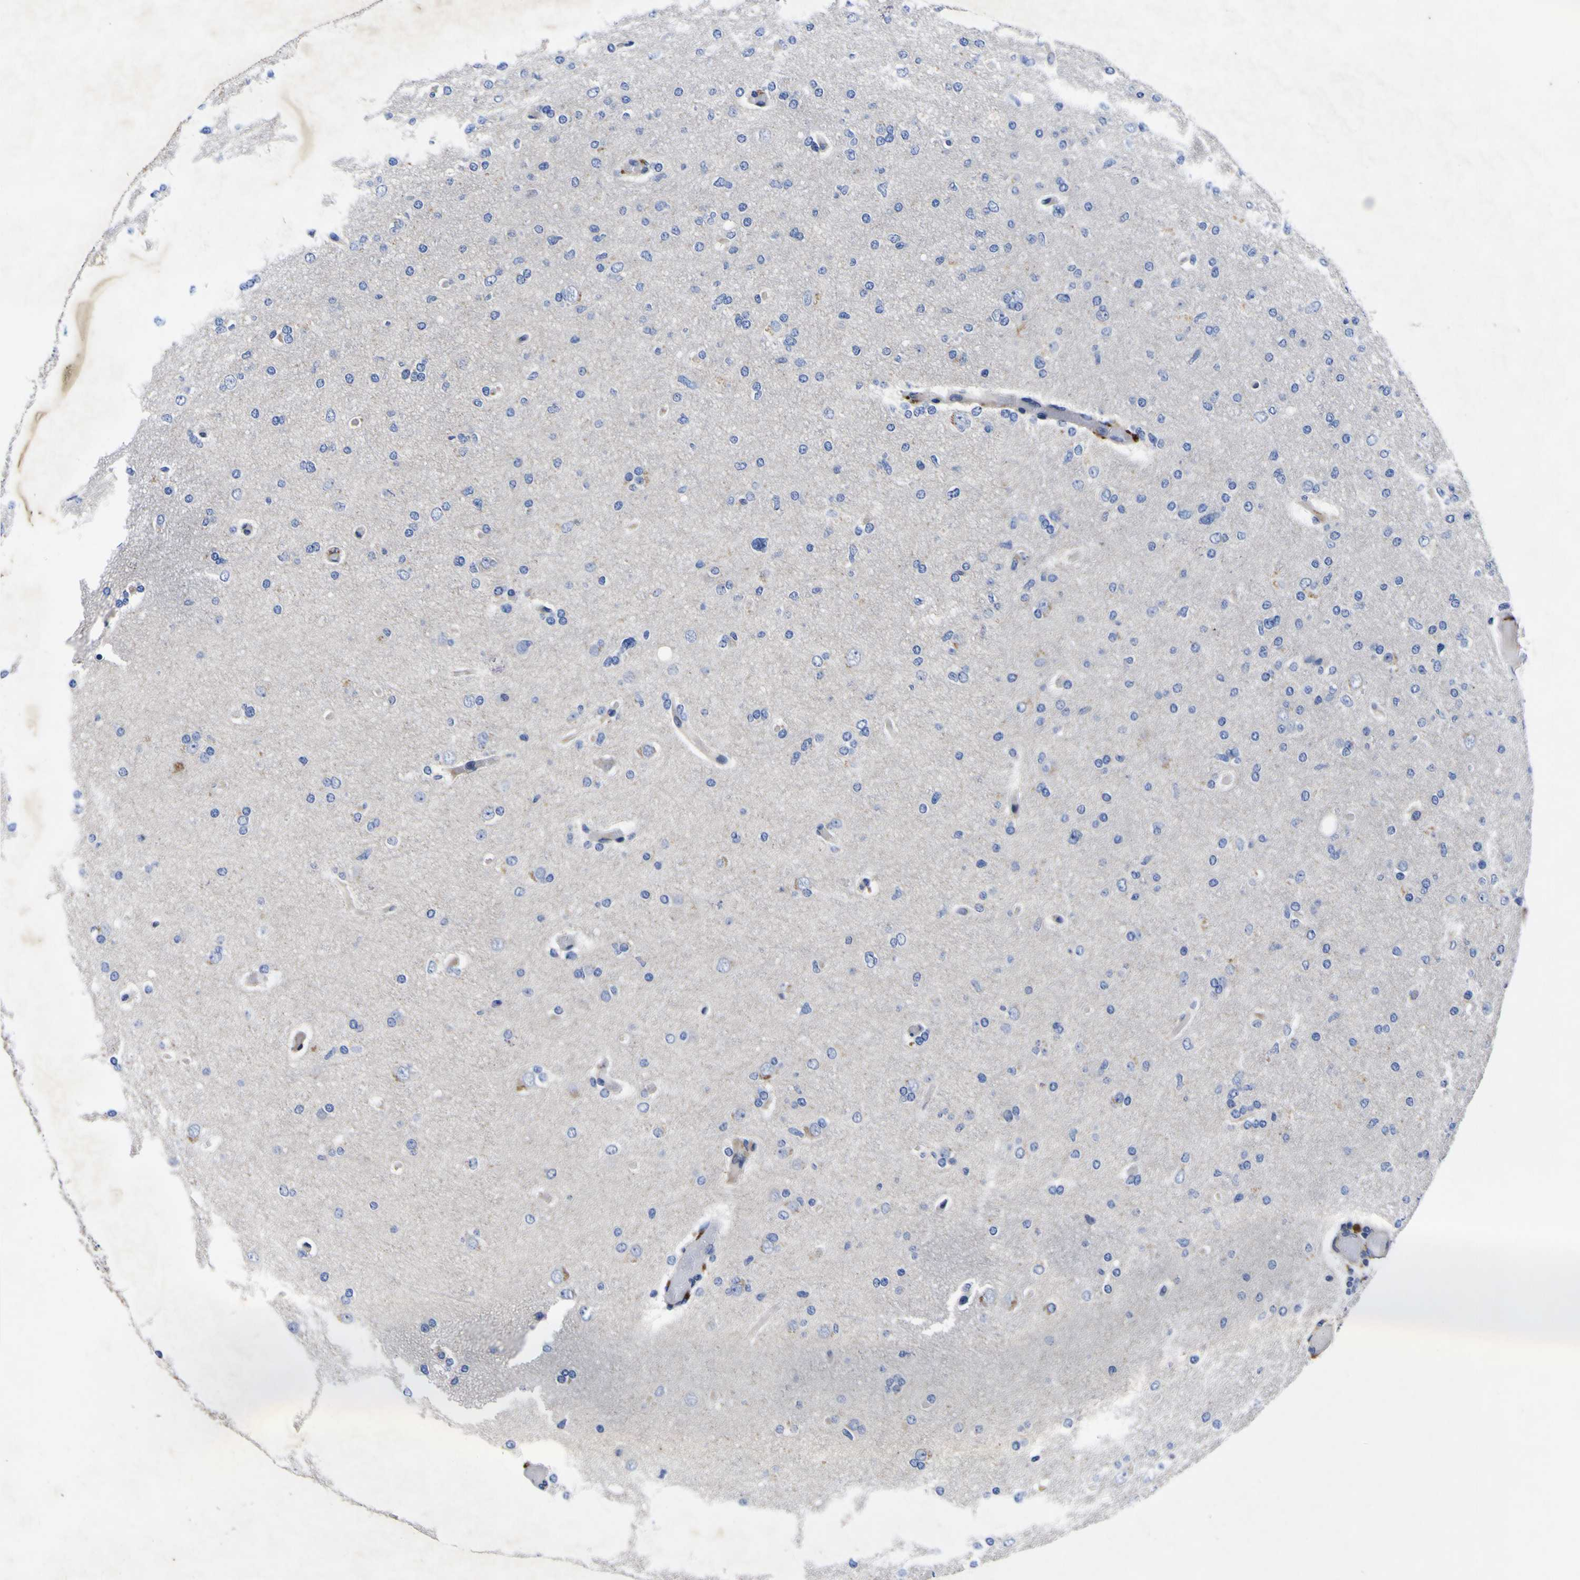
{"staining": {"intensity": "negative", "quantity": "none", "location": "none"}, "tissue": "glioma", "cell_type": "Tumor cells", "image_type": "cancer", "snomed": [{"axis": "morphology", "description": "Glioma, malignant, High grade"}, {"axis": "topography", "description": "Cerebral cortex"}], "caption": "Histopathology image shows no significant protein expression in tumor cells of malignant high-grade glioma. (Brightfield microscopy of DAB immunohistochemistry (IHC) at high magnification).", "gene": "VASN", "patient": {"sex": "female", "age": 36}}